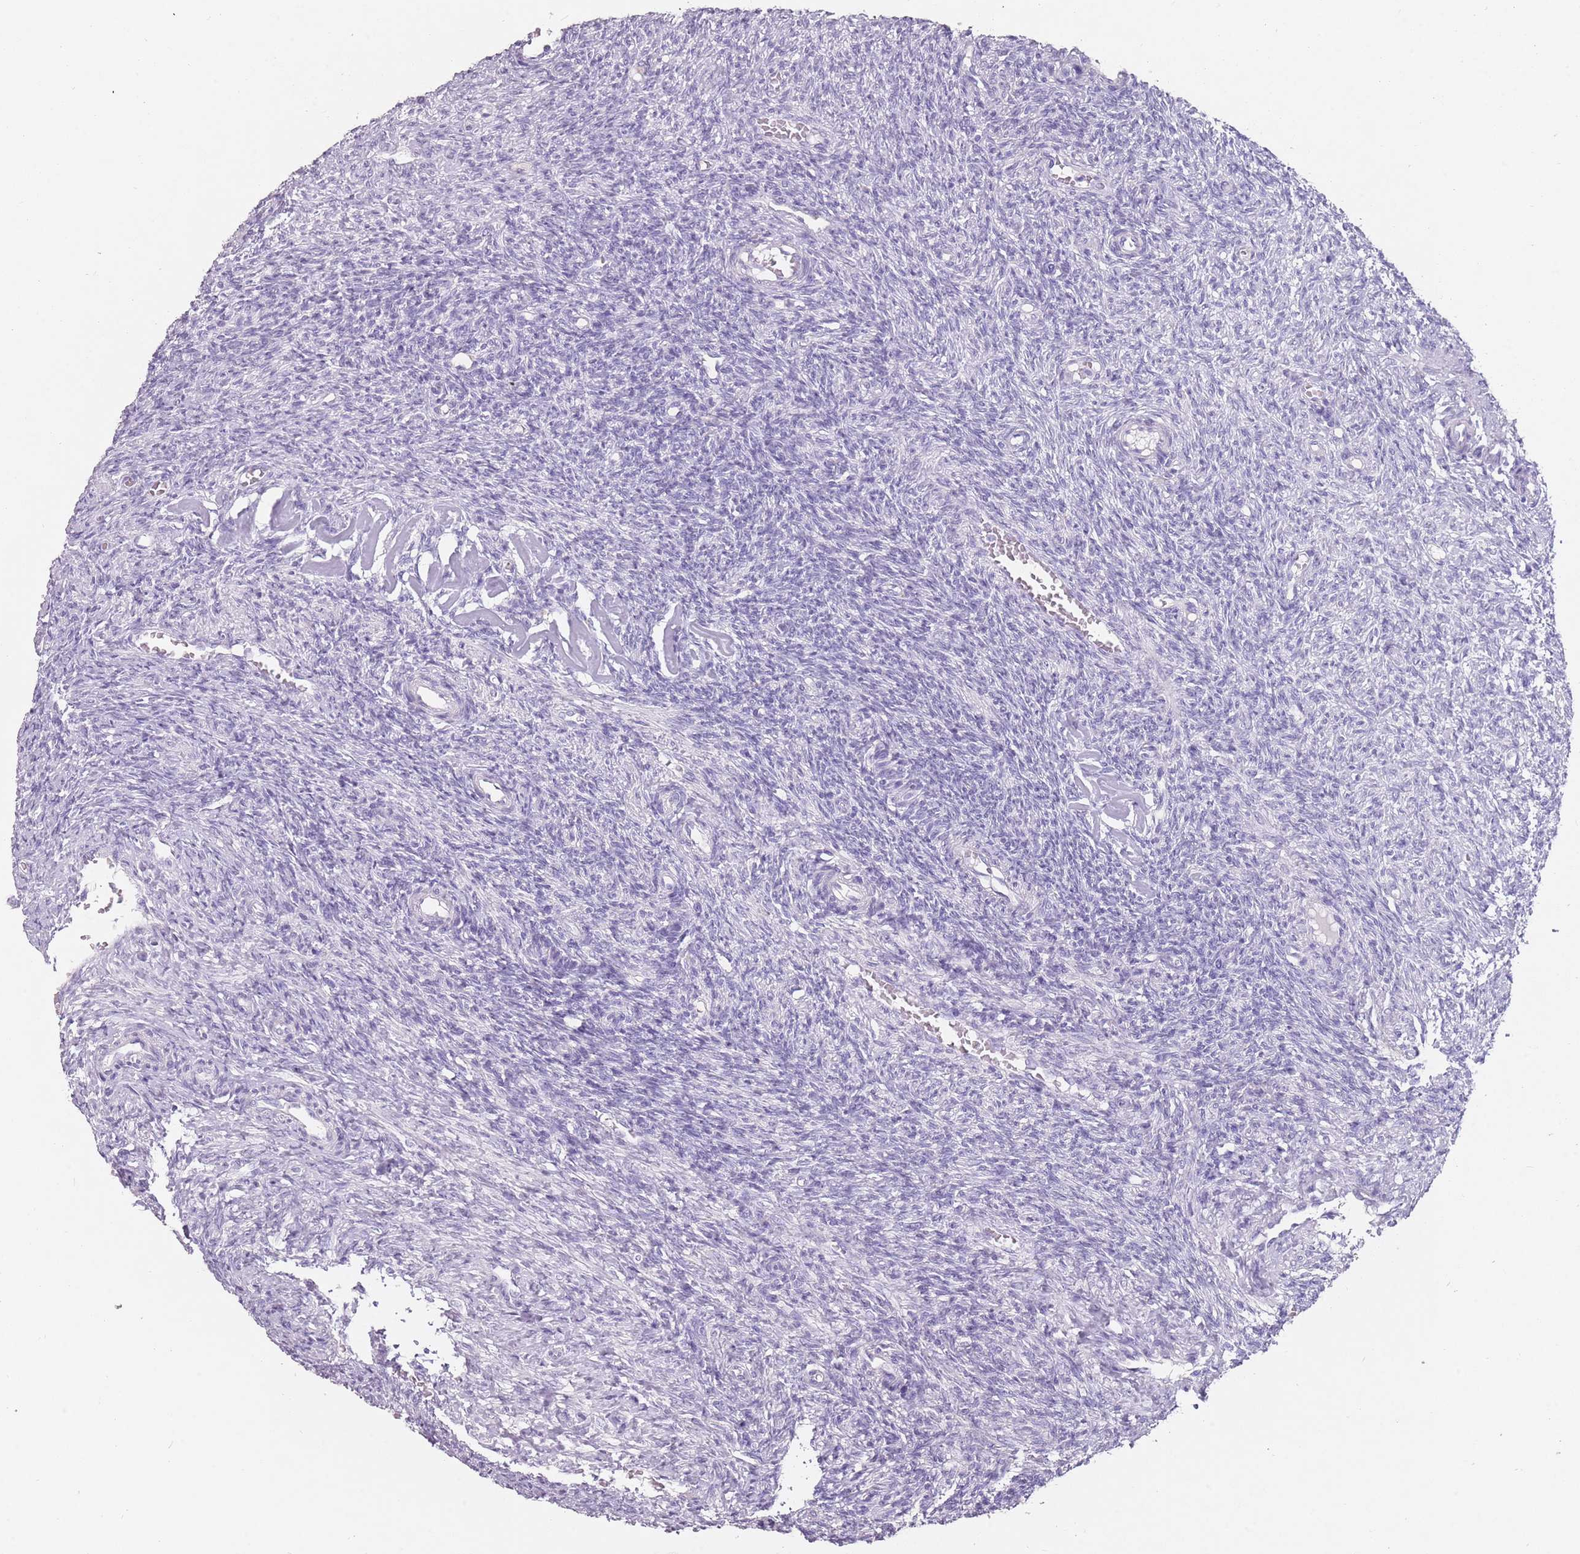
{"staining": {"intensity": "negative", "quantity": "none", "location": "none"}, "tissue": "ovary", "cell_type": "Ovarian stroma cells", "image_type": "normal", "snomed": [{"axis": "morphology", "description": "Normal tissue, NOS"}, {"axis": "topography", "description": "Ovary"}], "caption": "Ovarian stroma cells show no significant protein staining in normal ovary. The staining is performed using DAB (3,3'-diaminobenzidine) brown chromogen with nuclei counter-stained in using hematoxylin.", "gene": "DDX4", "patient": {"sex": "female", "age": 27}}